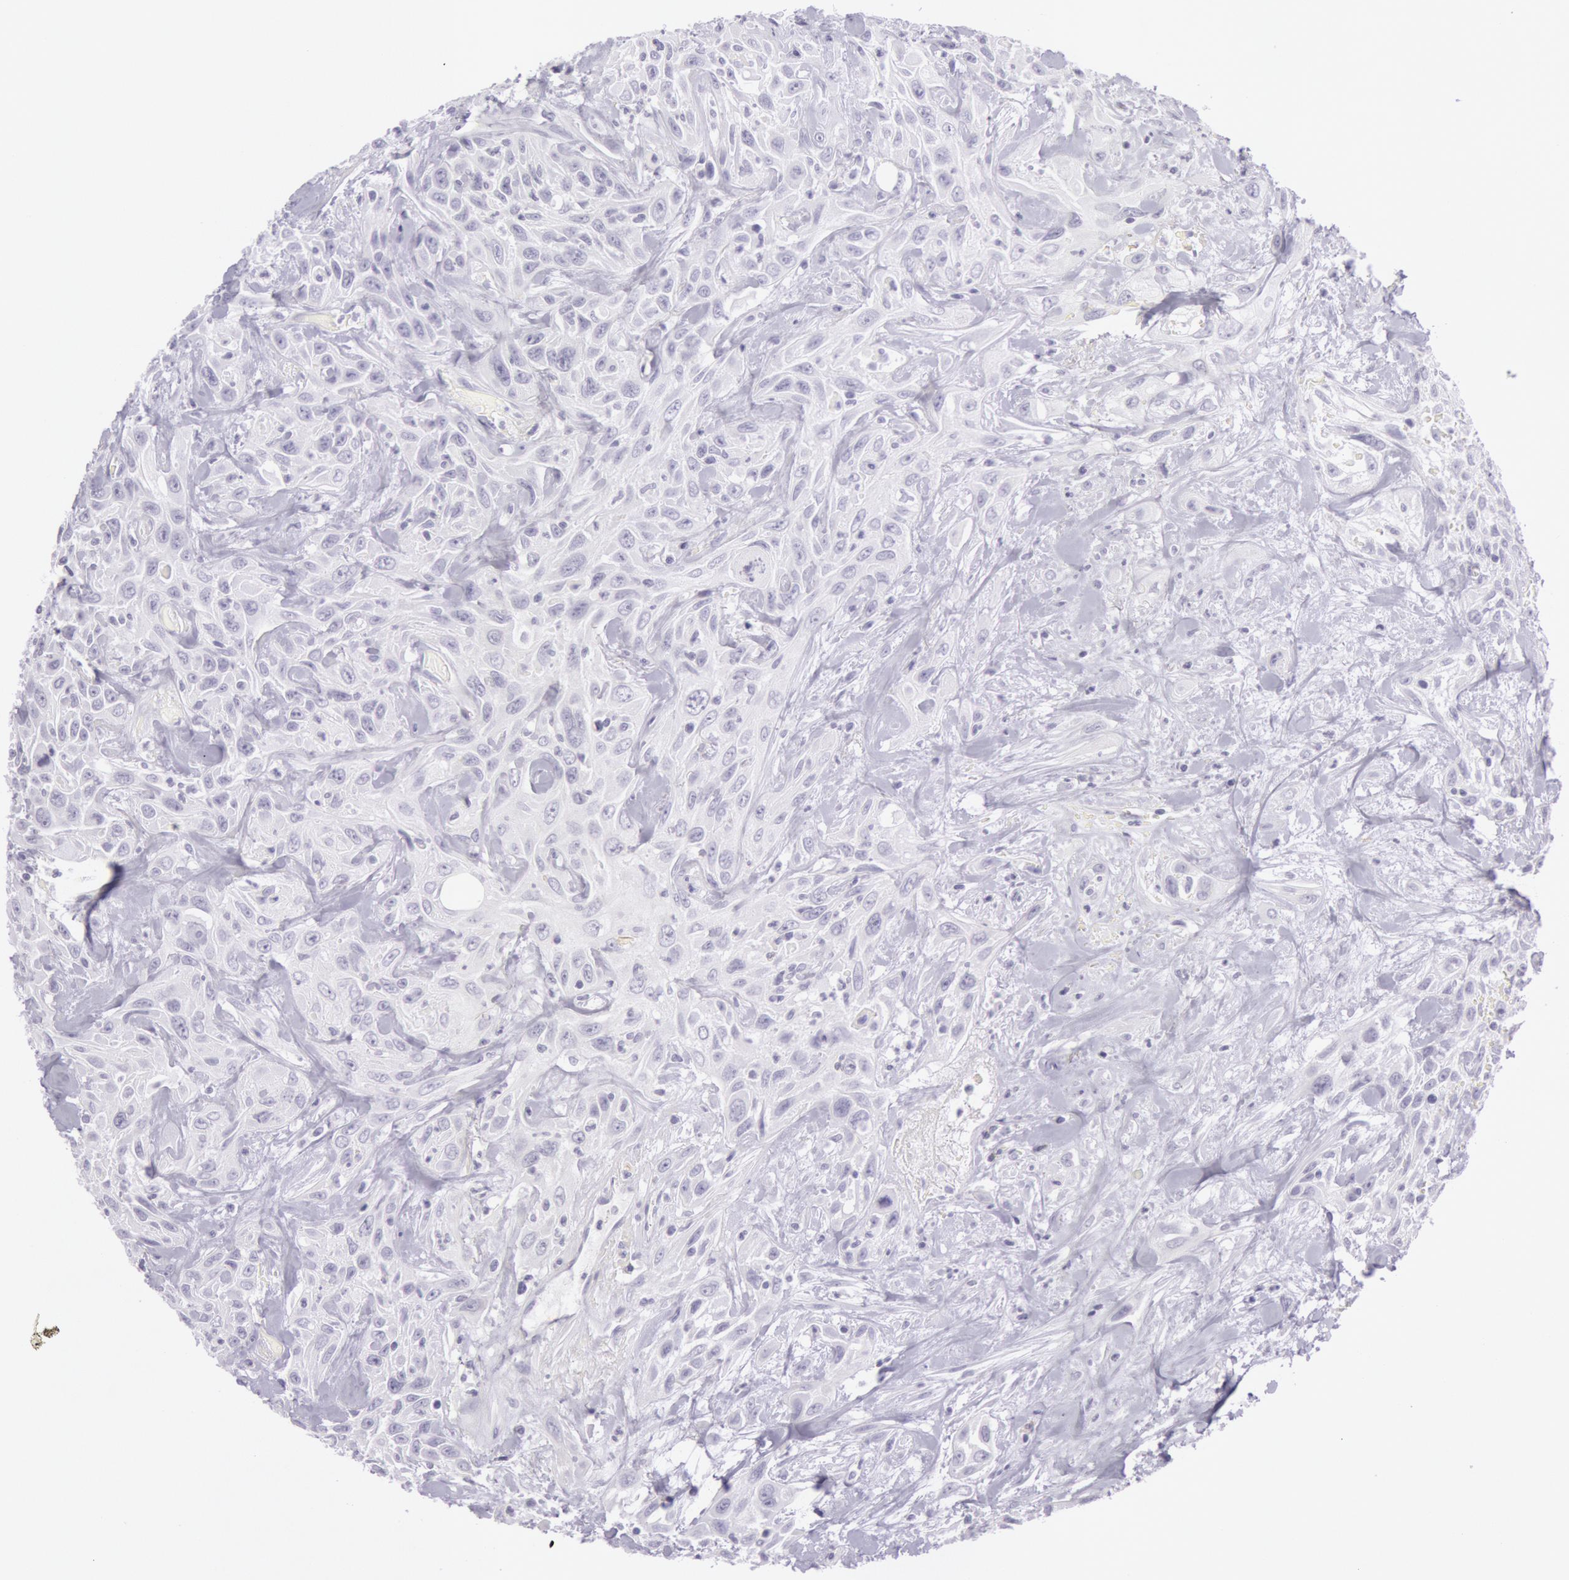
{"staining": {"intensity": "negative", "quantity": "none", "location": "none"}, "tissue": "urothelial cancer", "cell_type": "Tumor cells", "image_type": "cancer", "snomed": [{"axis": "morphology", "description": "Urothelial carcinoma, High grade"}, {"axis": "topography", "description": "Urinary bladder"}], "caption": "This is an immunohistochemistry (IHC) micrograph of urothelial cancer. There is no positivity in tumor cells.", "gene": "CKB", "patient": {"sex": "female", "age": 84}}